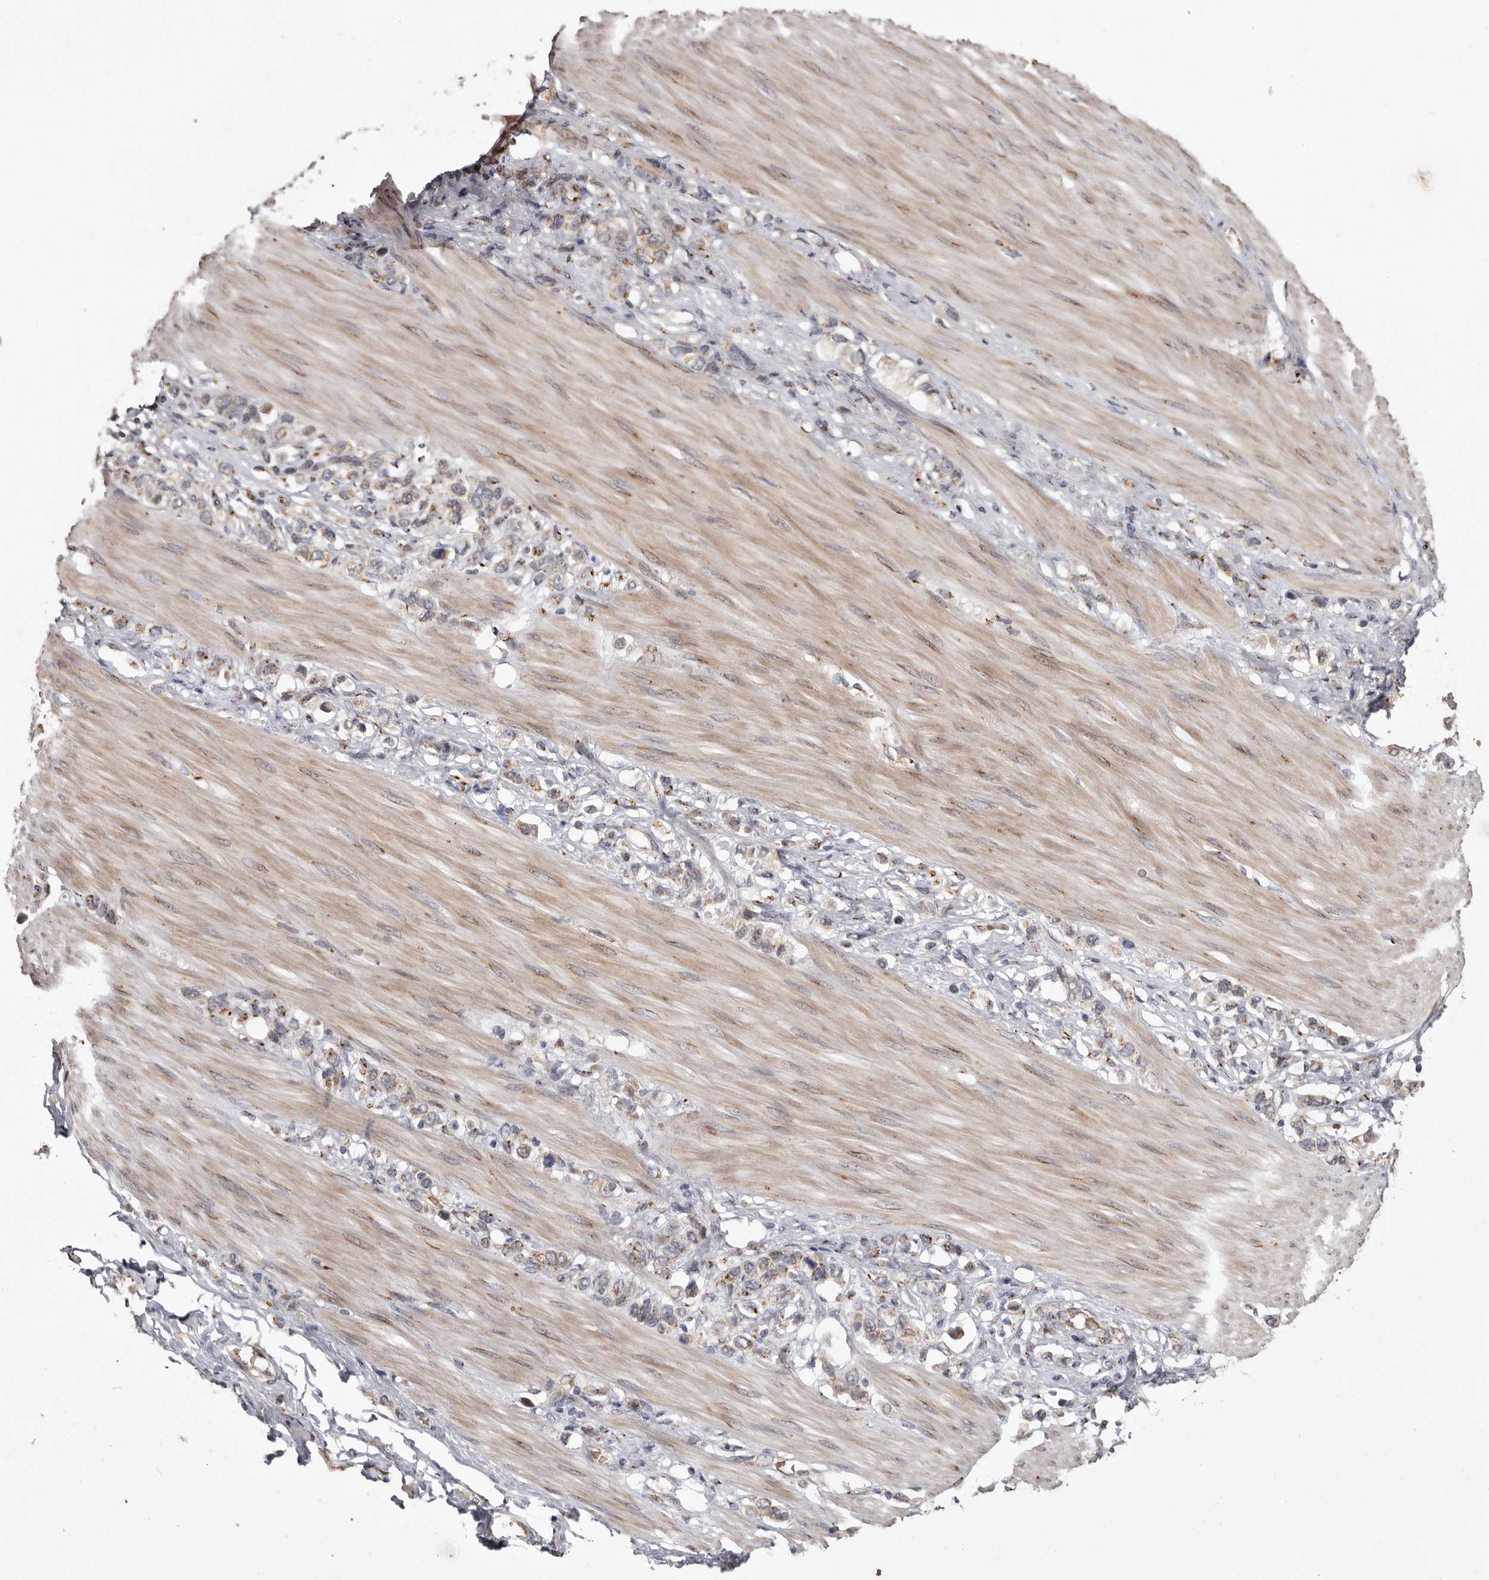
{"staining": {"intensity": "weak", "quantity": ">75%", "location": "cytoplasmic/membranous"}, "tissue": "stomach cancer", "cell_type": "Tumor cells", "image_type": "cancer", "snomed": [{"axis": "morphology", "description": "Adenocarcinoma, NOS"}, {"axis": "topography", "description": "Stomach"}], "caption": "DAB immunohistochemical staining of stomach cancer shows weak cytoplasmic/membranous protein positivity in approximately >75% of tumor cells.", "gene": "ENTREP1", "patient": {"sex": "female", "age": 65}}